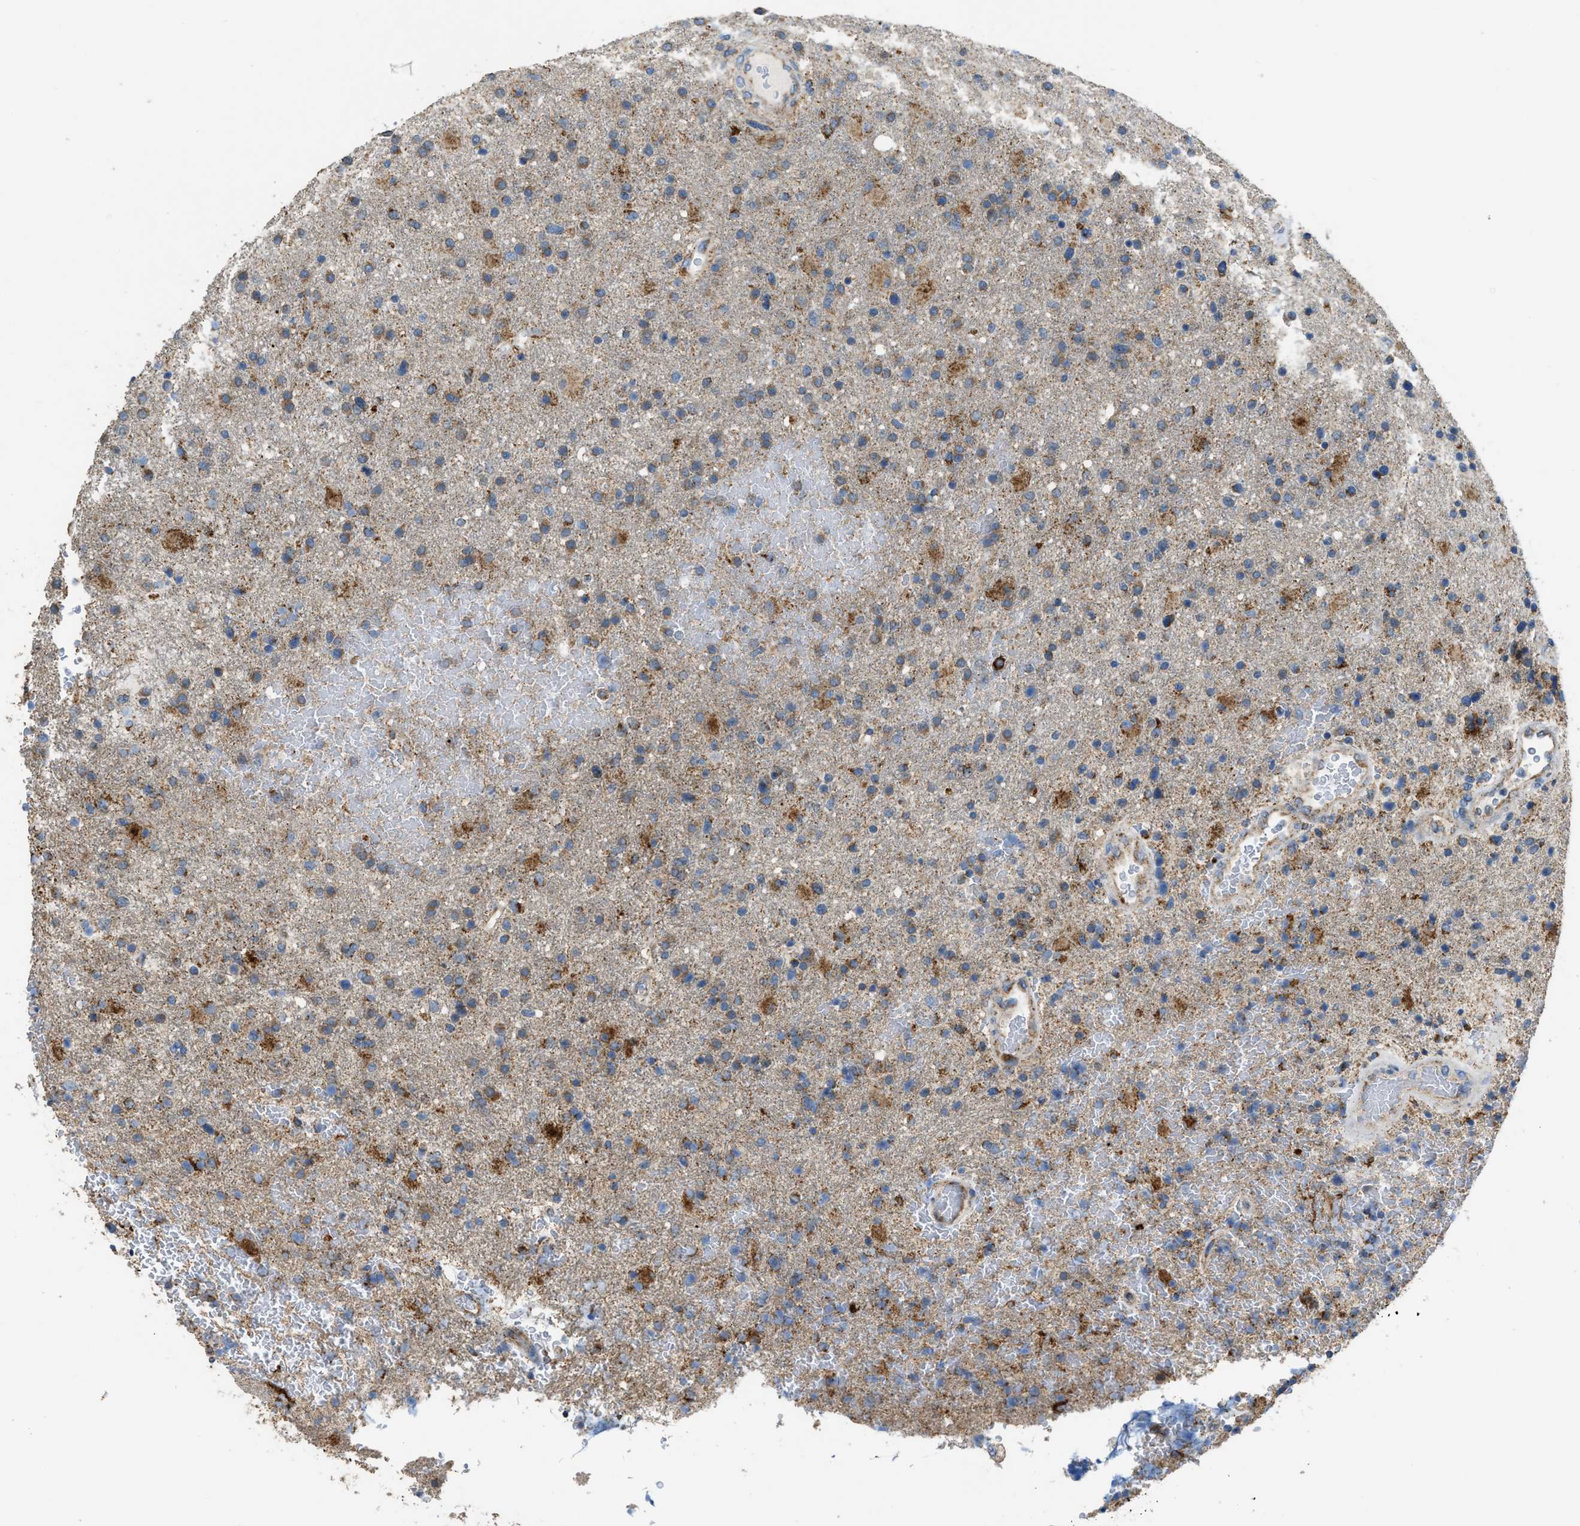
{"staining": {"intensity": "moderate", "quantity": "25%-75%", "location": "cytoplasmic/membranous"}, "tissue": "glioma", "cell_type": "Tumor cells", "image_type": "cancer", "snomed": [{"axis": "morphology", "description": "Glioma, malignant, High grade"}, {"axis": "topography", "description": "Brain"}], "caption": "There is medium levels of moderate cytoplasmic/membranous expression in tumor cells of glioma, as demonstrated by immunohistochemical staining (brown color).", "gene": "ETFB", "patient": {"sex": "male", "age": 72}}